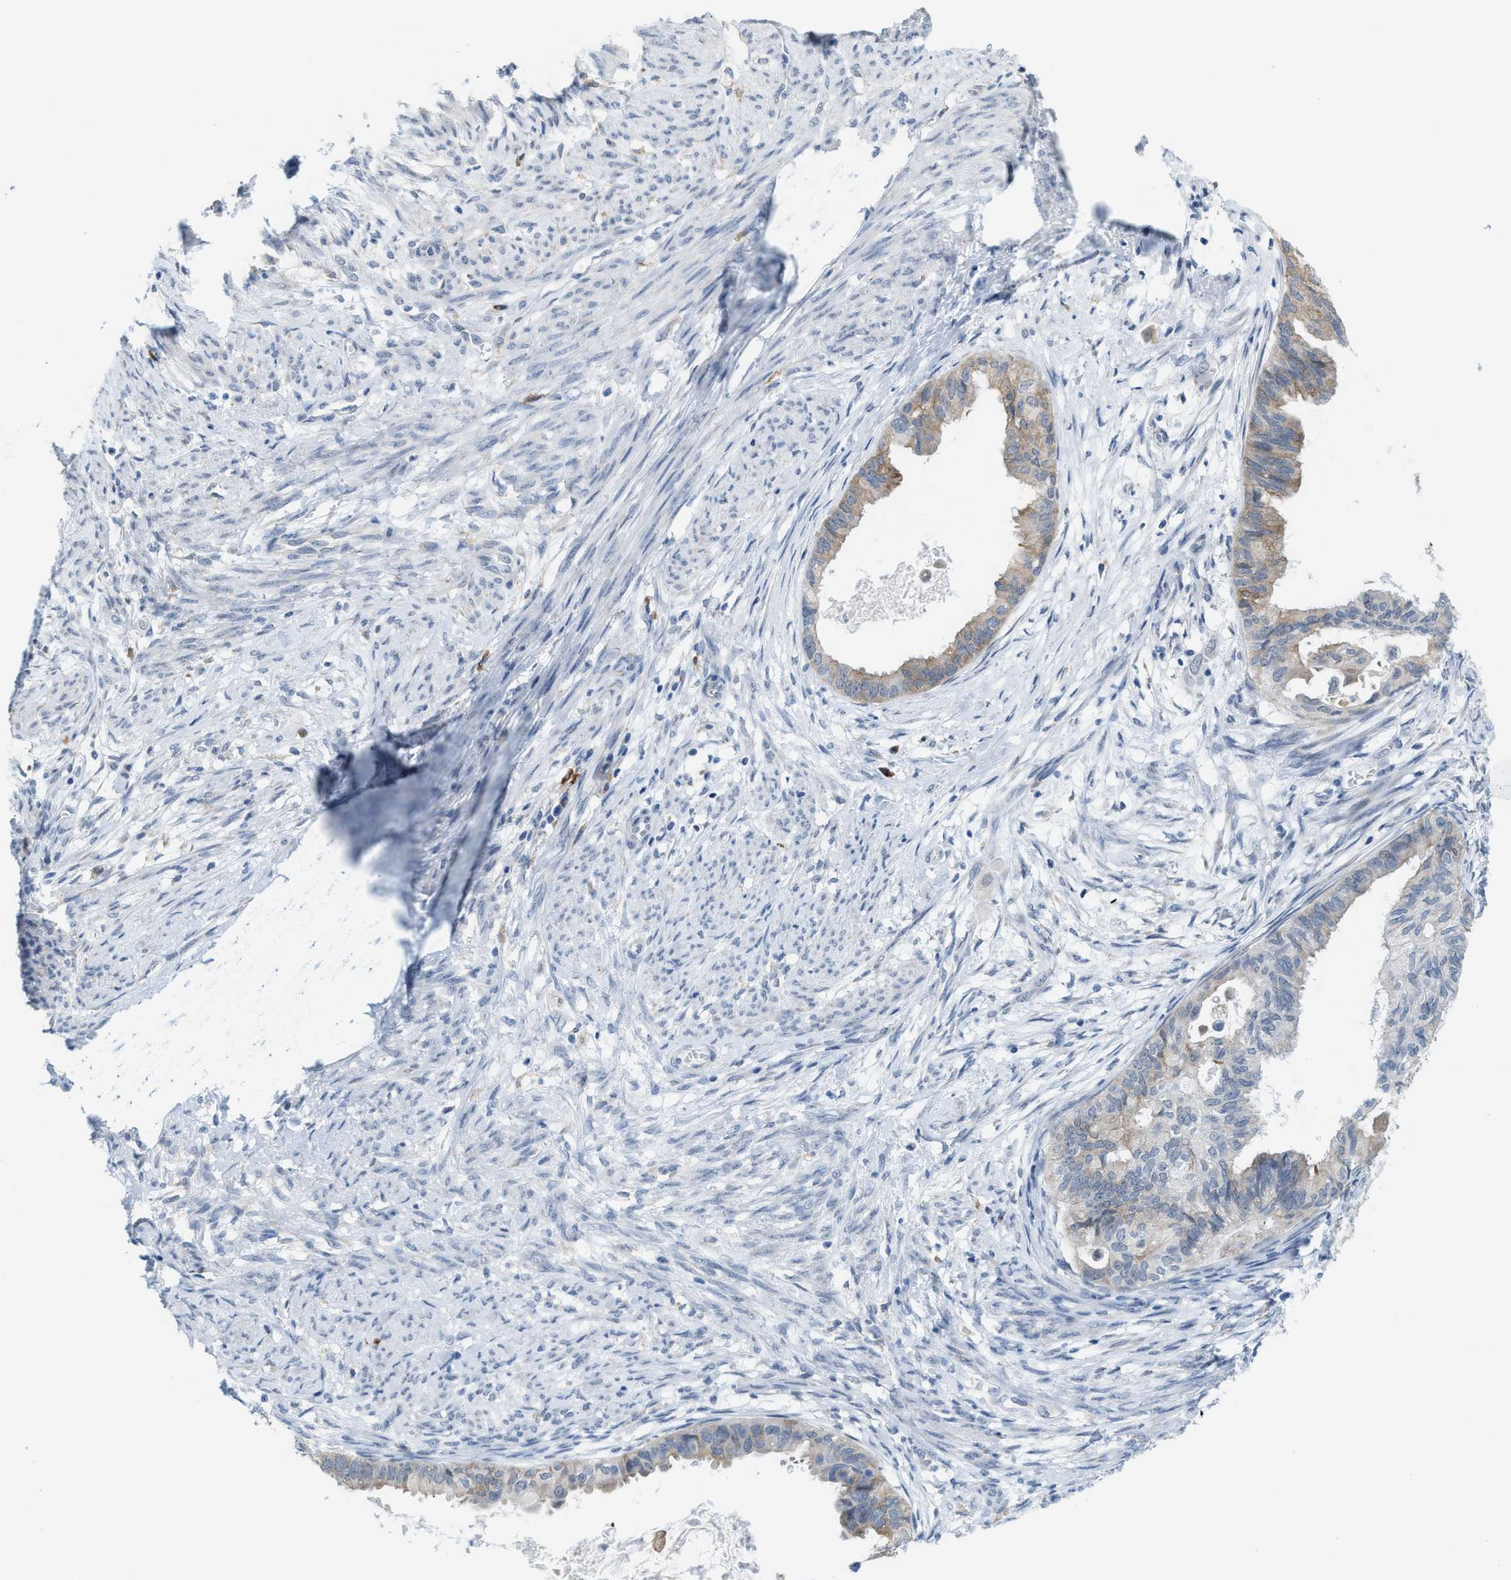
{"staining": {"intensity": "moderate", "quantity": "<25%", "location": "cytoplasmic/membranous"}, "tissue": "cervical cancer", "cell_type": "Tumor cells", "image_type": "cancer", "snomed": [{"axis": "morphology", "description": "Normal tissue, NOS"}, {"axis": "morphology", "description": "Adenocarcinoma, NOS"}, {"axis": "topography", "description": "Cervix"}, {"axis": "topography", "description": "Endometrium"}], "caption": "Cervical cancer stained with a protein marker exhibits moderate staining in tumor cells.", "gene": "KIFC3", "patient": {"sex": "female", "age": 86}}